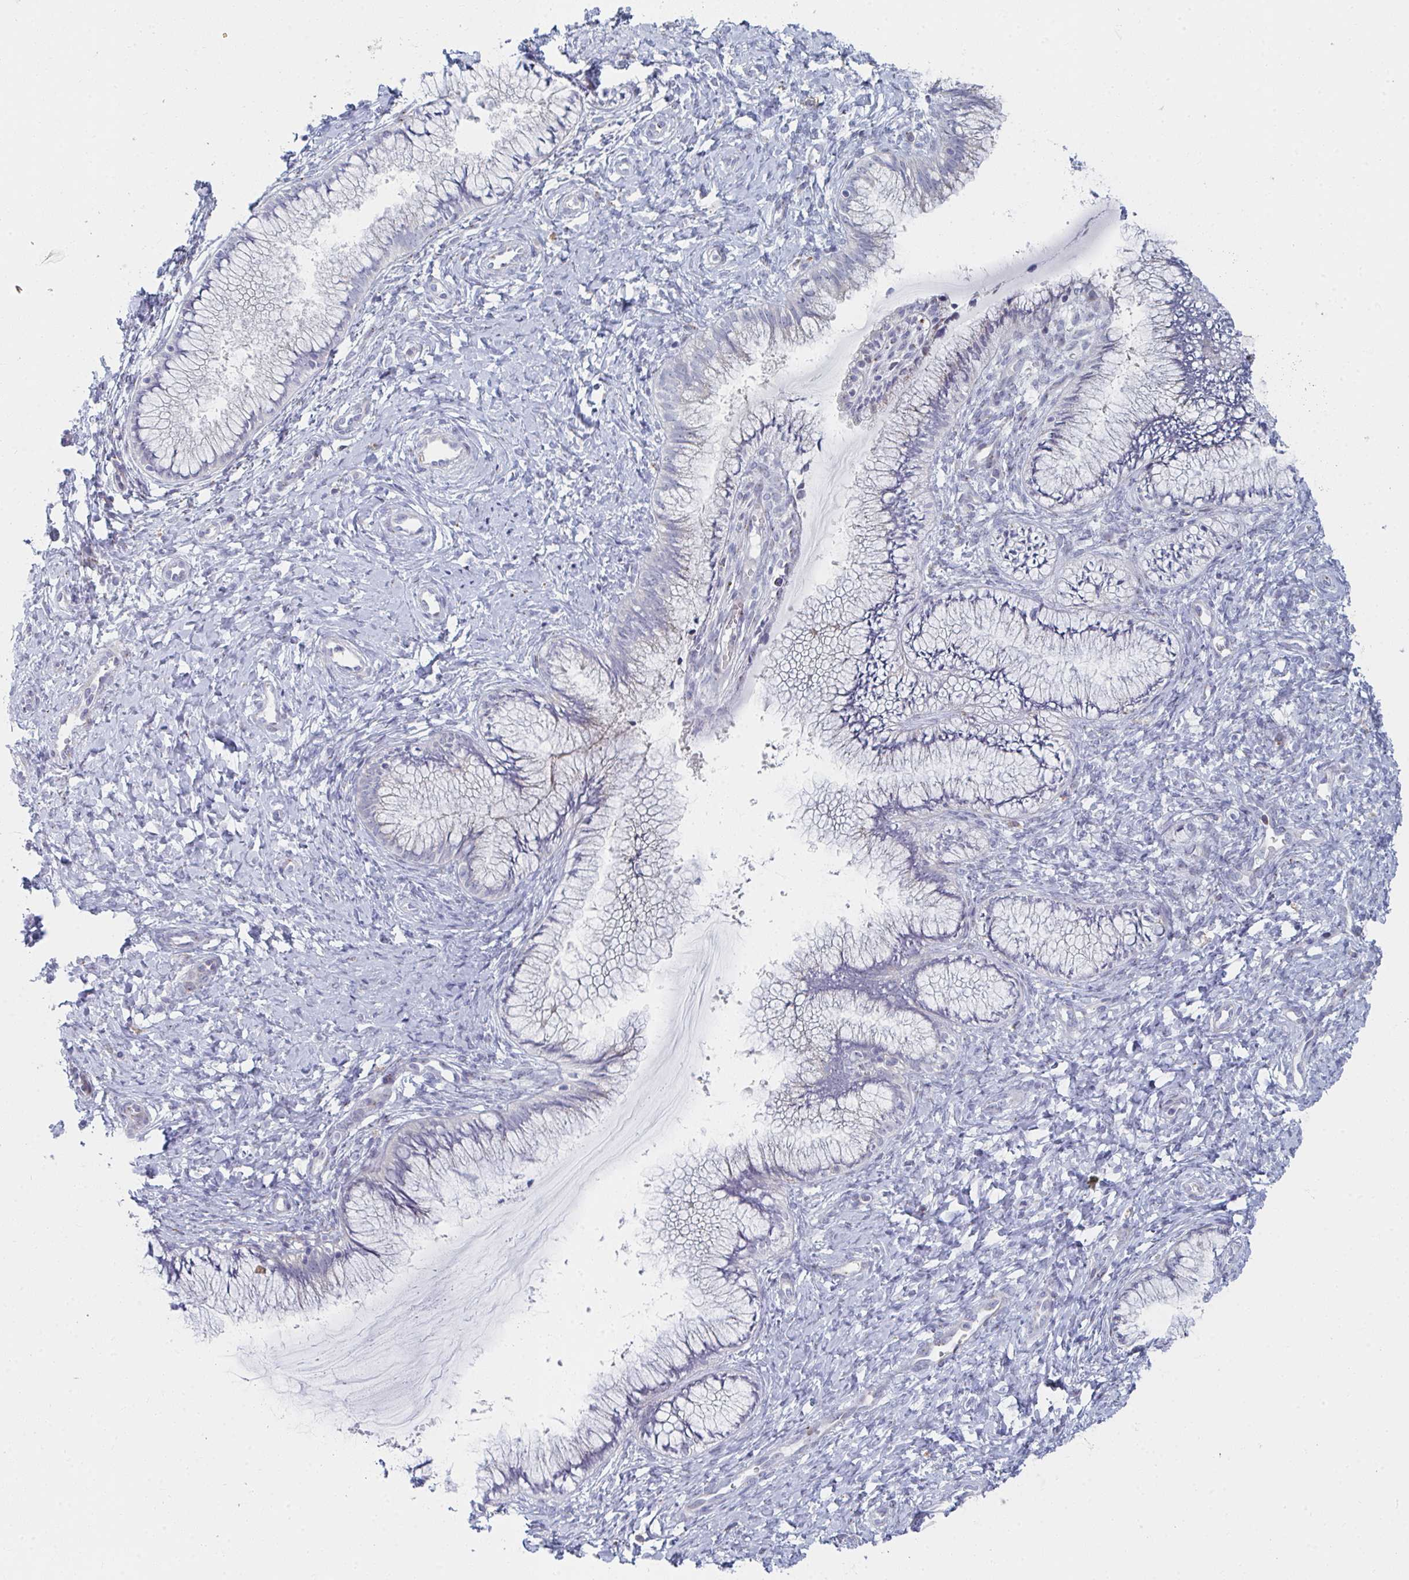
{"staining": {"intensity": "negative", "quantity": "none", "location": "none"}, "tissue": "cervix", "cell_type": "Glandular cells", "image_type": "normal", "snomed": [{"axis": "morphology", "description": "Normal tissue, NOS"}, {"axis": "topography", "description": "Cervix"}], "caption": "Histopathology image shows no significant protein positivity in glandular cells of normal cervix.", "gene": "PSMG1", "patient": {"sex": "female", "age": 37}}